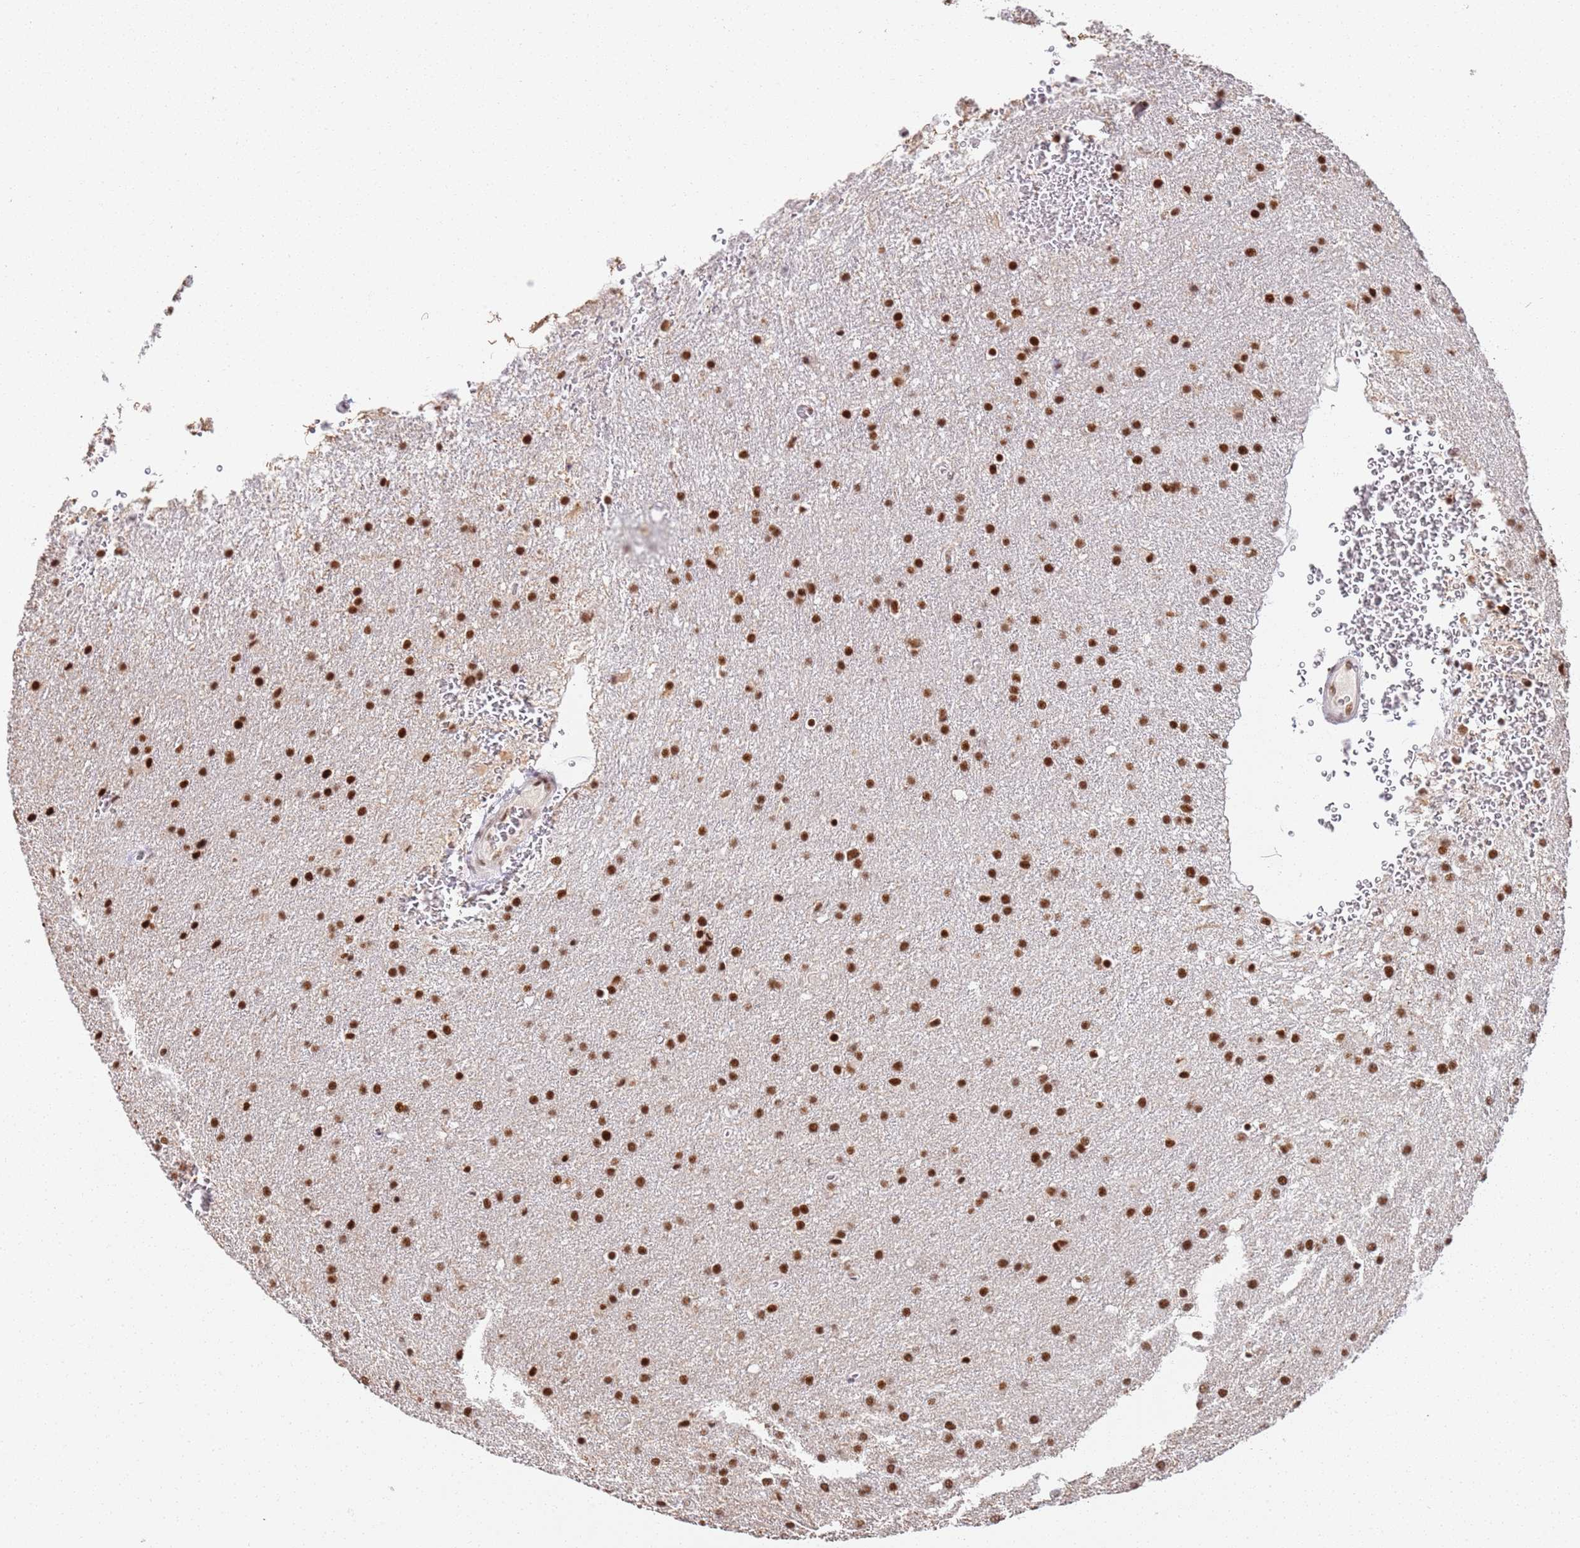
{"staining": {"intensity": "moderate", "quantity": ">75%", "location": "nuclear"}, "tissue": "glioma", "cell_type": "Tumor cells", "image_type": "cancer", "snomed": [{"axis": "morphology", "description": "Glioma, malignant, Low grade"}, {"axis": "topography", "description": "Brain"}], "caption": "A photomicrograph of glioma stained for a protein demonstrates moderate nuclear brown staining in tumor cells.", "gene": "AKAP8L", "patient": {"sex": "female", "age": 32}}